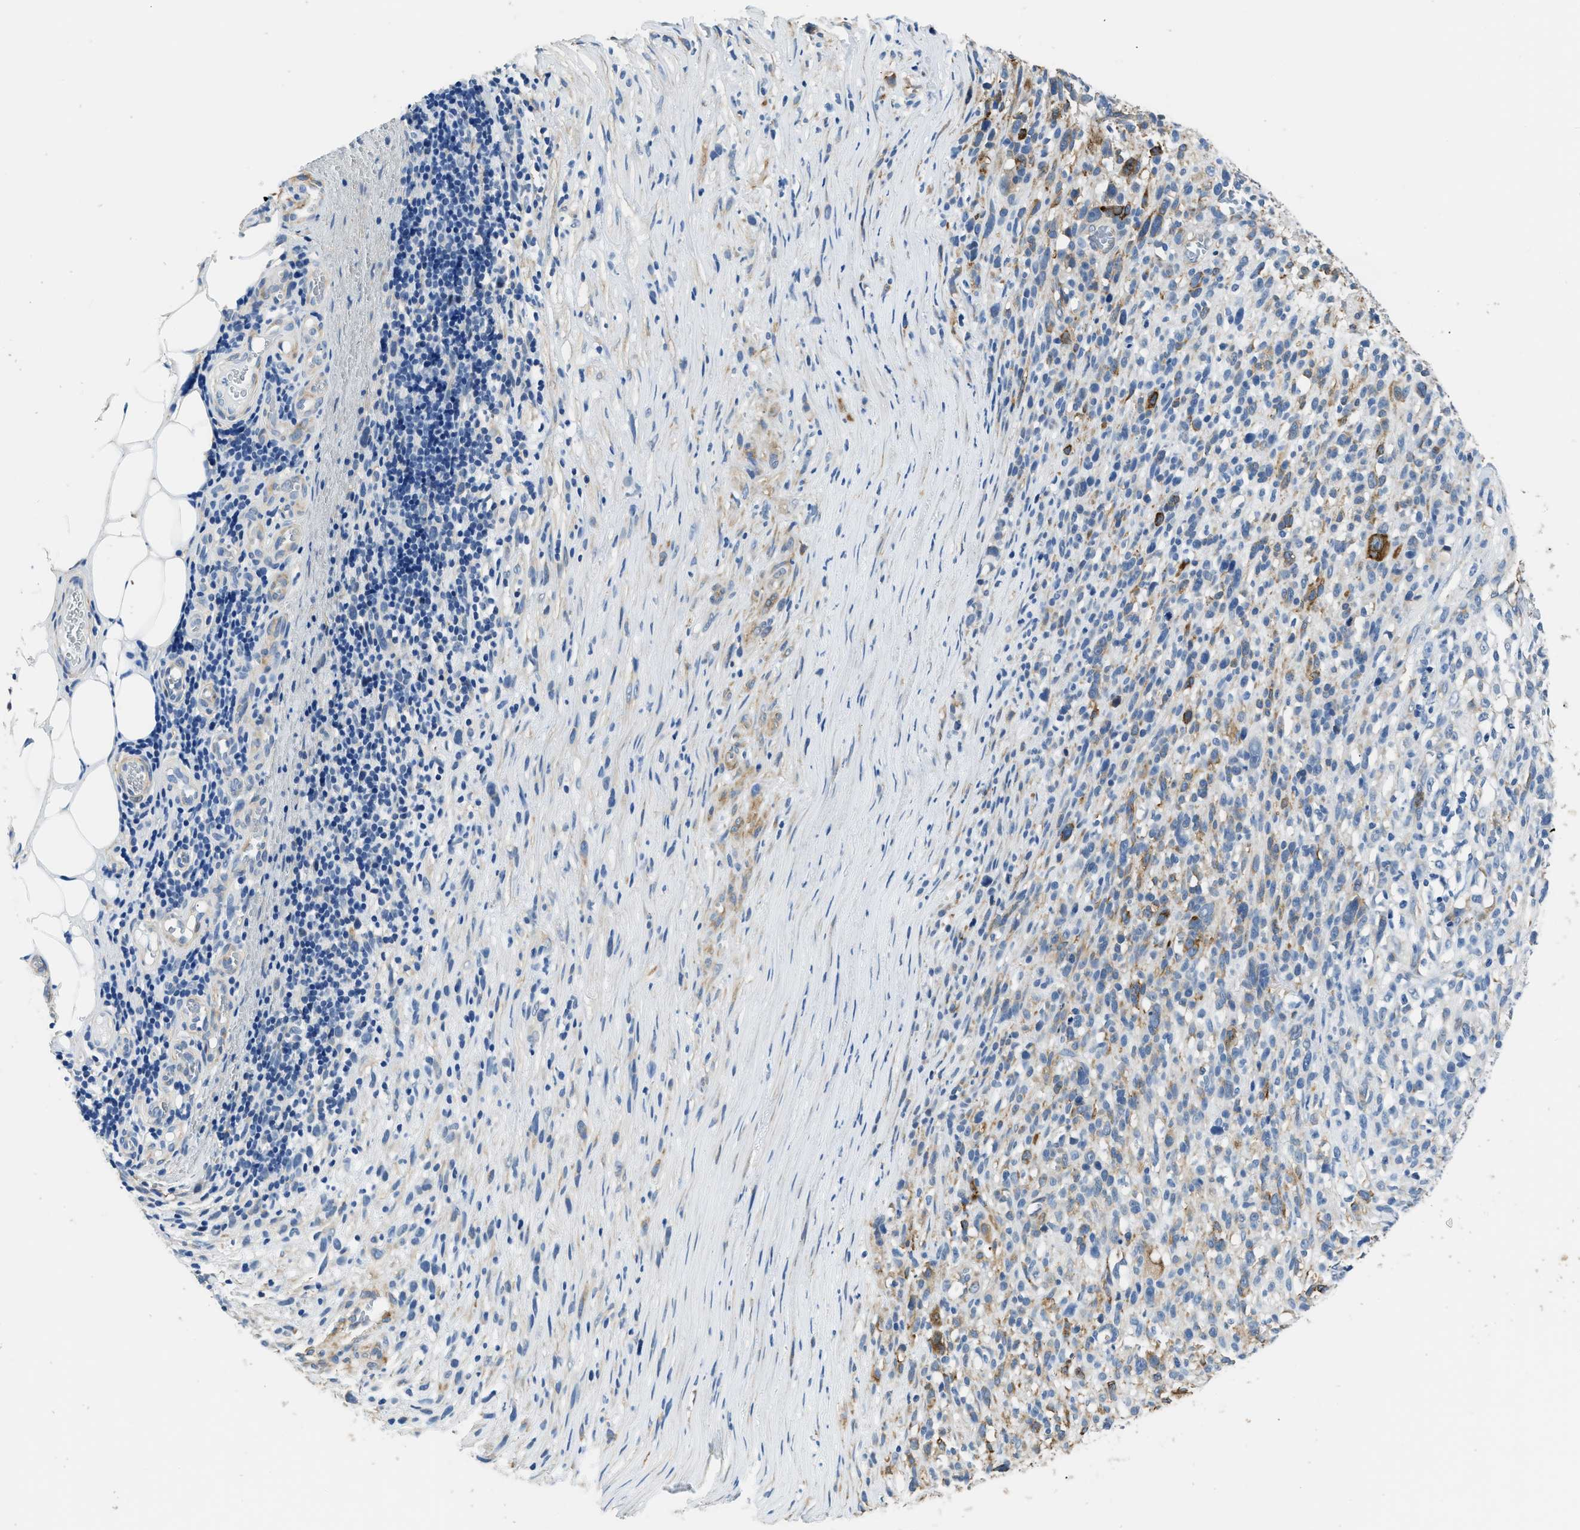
{"staining": {"intensity": "moderate", "quantity": "<25%", "location": "cytoplasmic/membranous"}, "tissue": "melanoma", "cell_type": "Tumor cells", "image_type": "cancer", "snomed": [{"axis": "morphology", "description": "Malignant melanoma, NOS"}, {"axis": "topography", "description": "Skin"}], "caption": "Malignant melanoma tissue exhibits moderate cytoplasmic/membranous staining in approximately <25% of tumor cells, visualized by immunohistochemistry.", "gene": "ZSWIM5", "patient": {"sex": "female", "age": 55}}